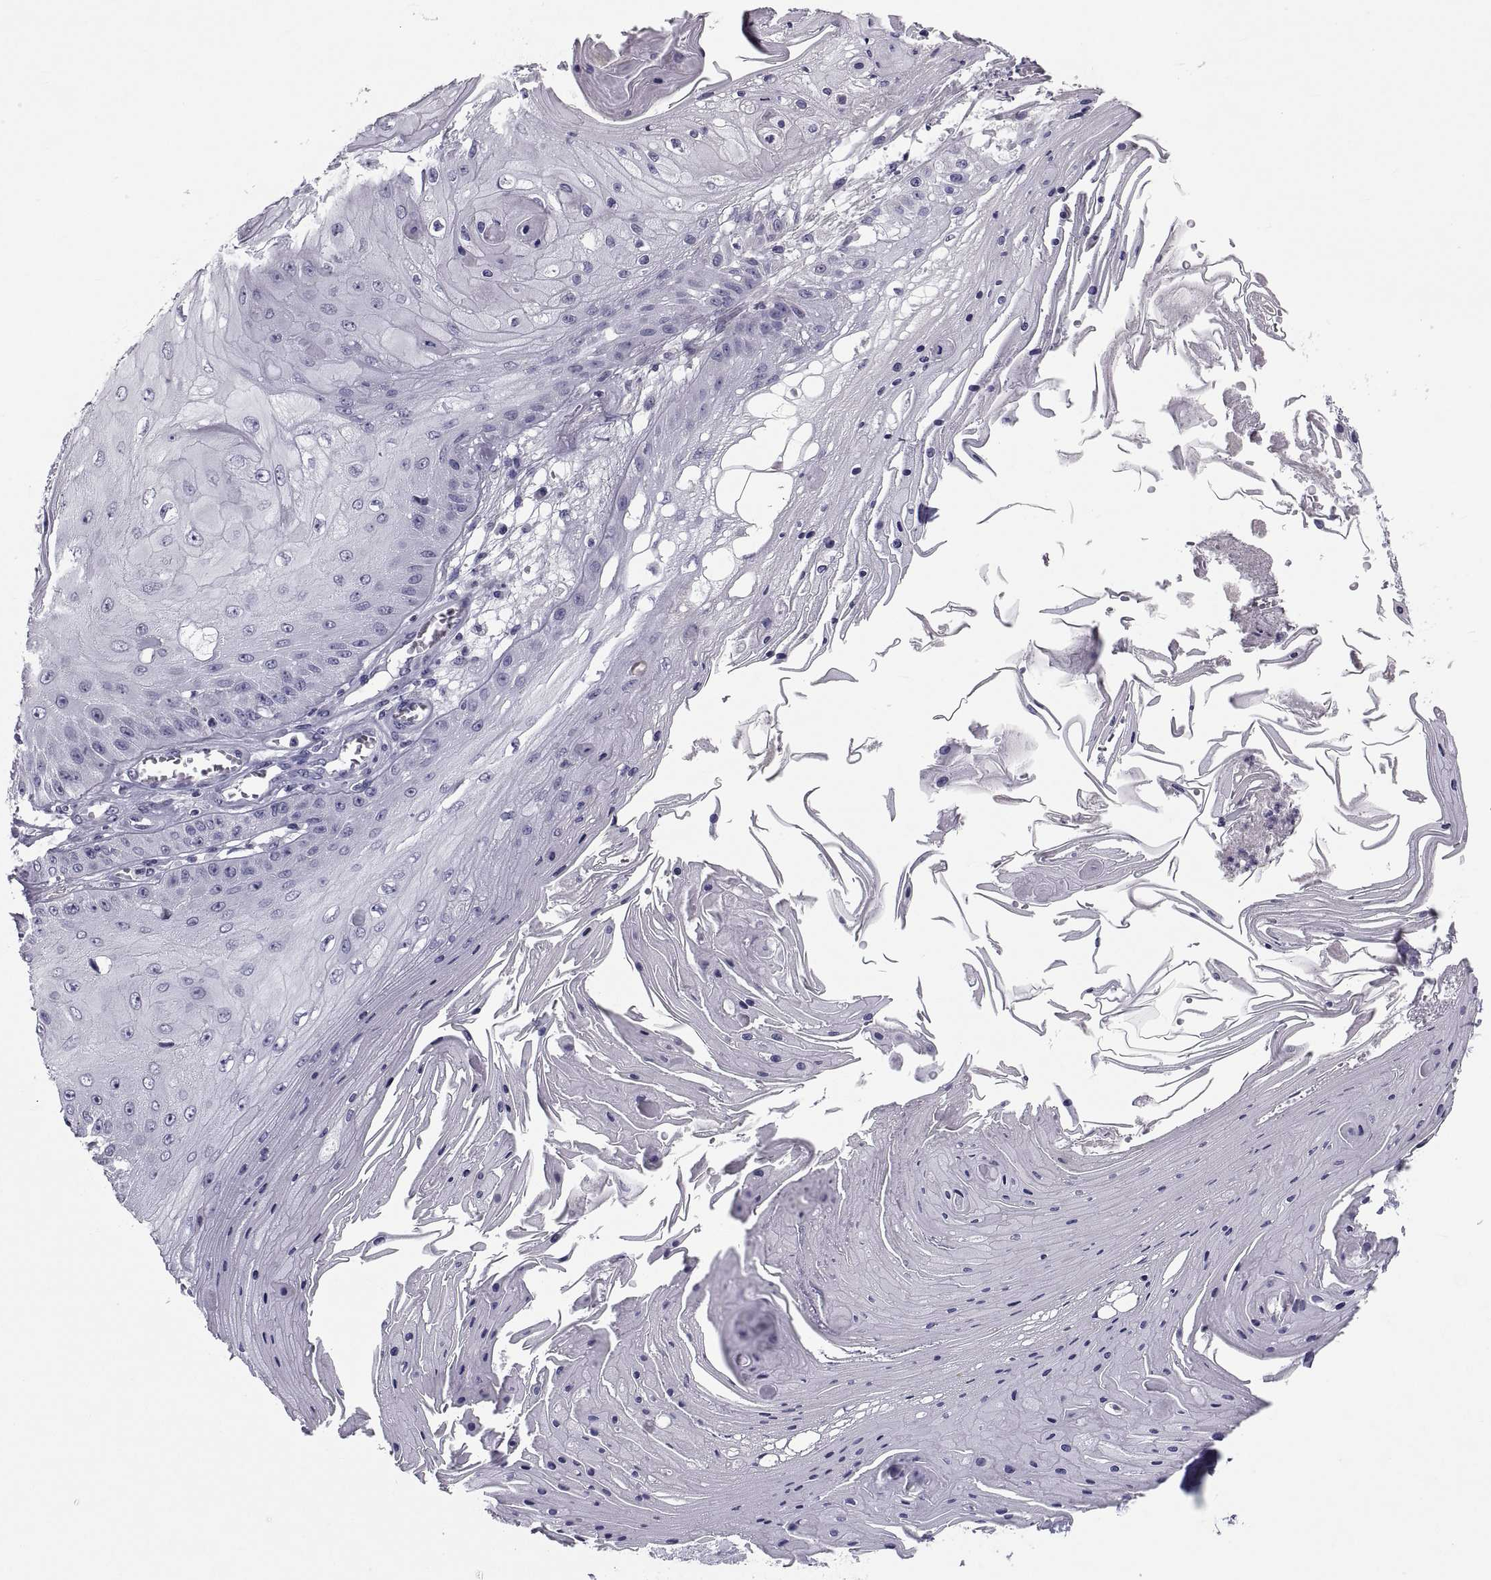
{"staining": {"intensity": "negative", "quantity": "none", "location": "none"}, "tissue": "skin cancer", "cell_type": "Tumor cells", "image_type": "cancer", "snomed": [{"axis": "morphology", "description": "Squamous cell carcinoma, NOS"}, {"axis": "topography", "description": "Skin"}], "caption": "IHC photomicrograph of neoplastic tissue: human skin cancer stained with DAB reveals no significant protein positivity in tumor cells.", "gene": "PDZRN4", "patient": {"sex": "male", "age": 70}}